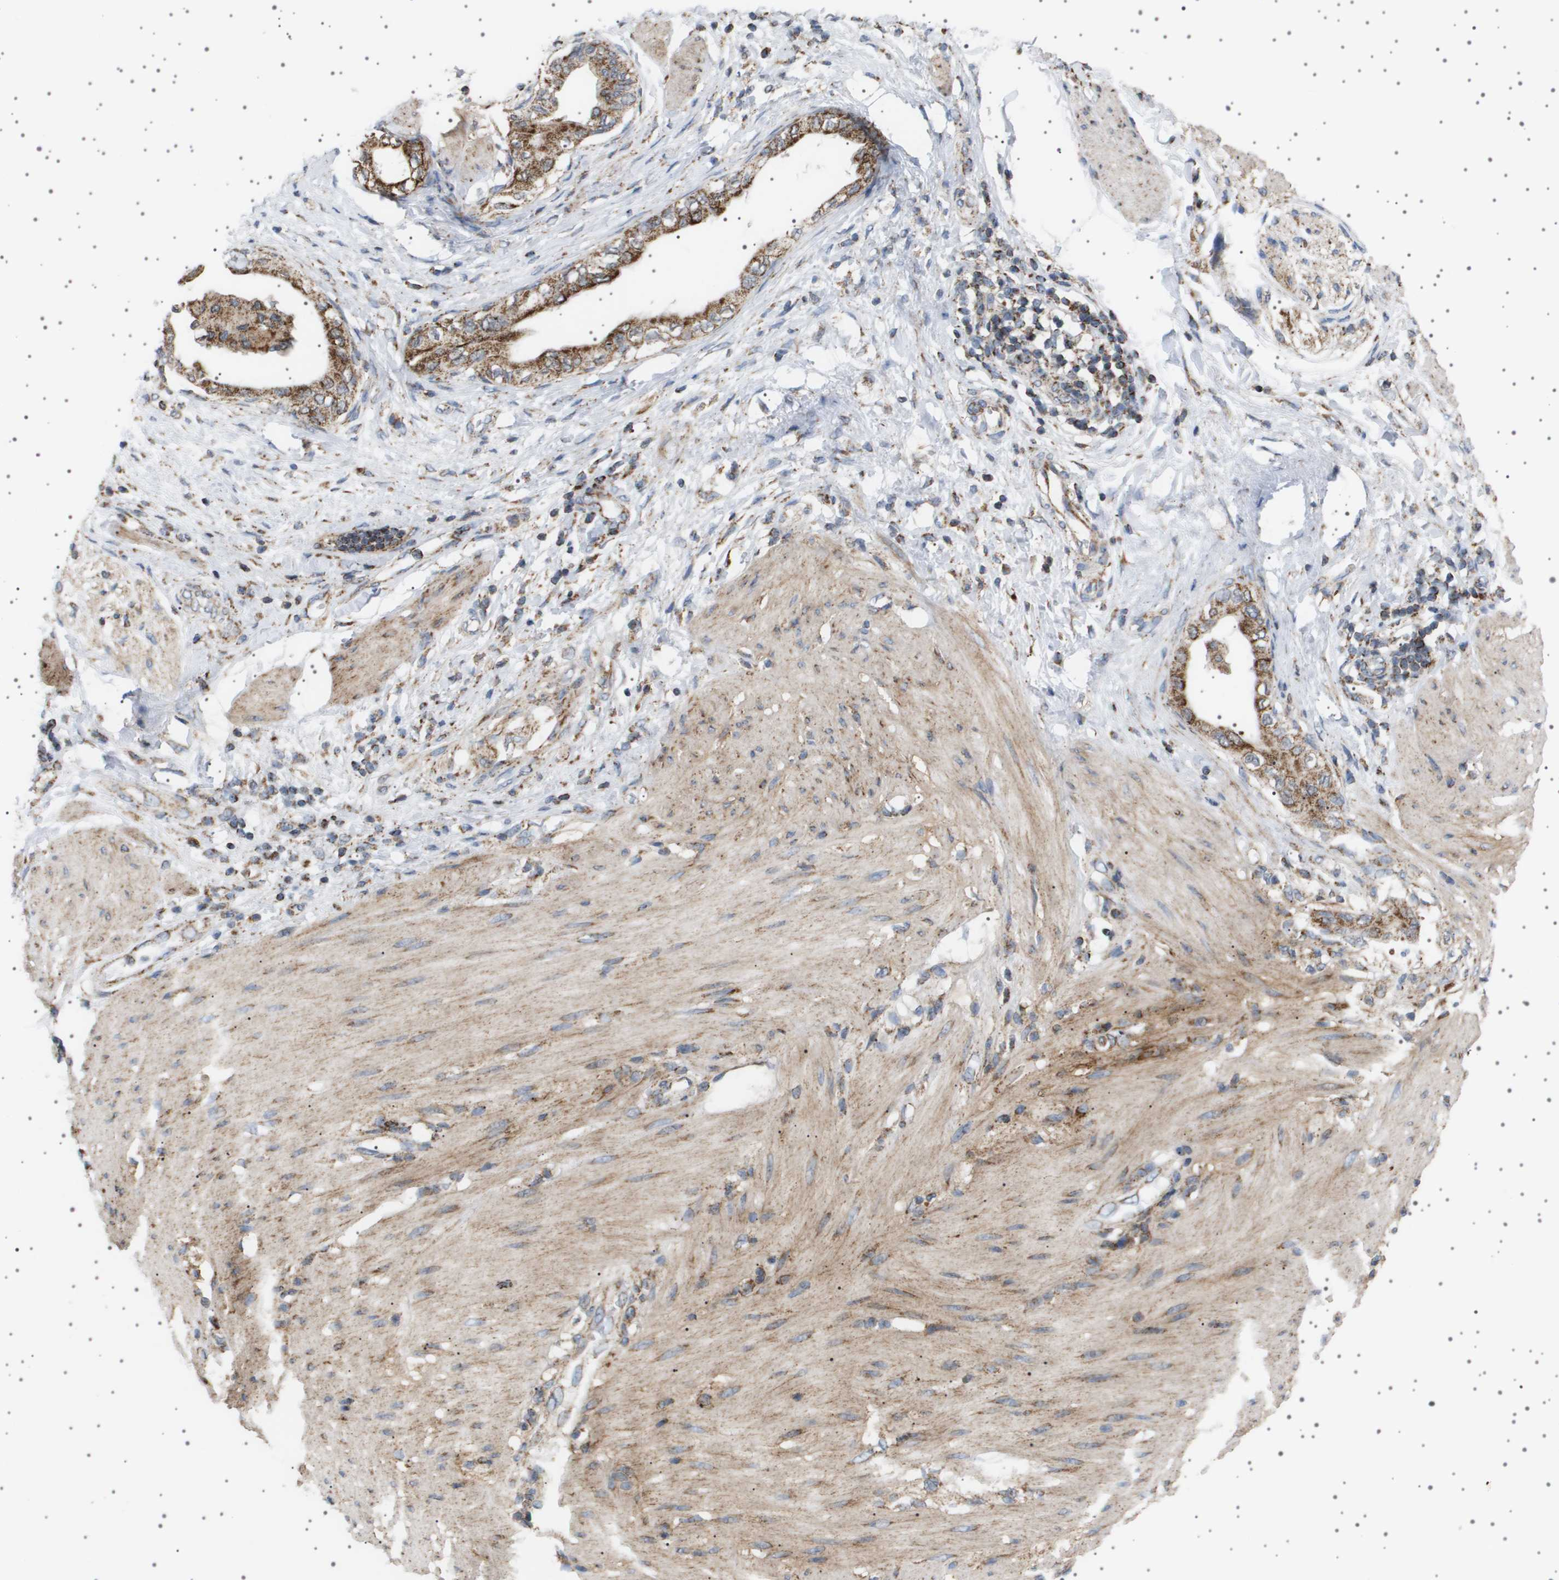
{"staining": {"intensity": "moderate", "quantity": ">75%", "location": "cytoplasmic/membranous"}, "tissue": "pancreatic cancer", "cell_type": "Tumor cells", "image_type": "cancer", "snomed": [{"axis": "morphology", "description": "Normal tissue, NOS"}, {"axis": "morphology", "description": "Adenocarcinoma, NOS"}, {"axis": "topography", "description": "Pancreas"}, {"axis": "topography", "description": "Duodenum"}], "caption": "This is an image of IHC staining of adenocarcinoma (pancreatic), which shows moderate expression in the cytoplasmic/membranous of tumor cells.", "gene": "UBXN8", "patient": {"sex": "female", "age": 60}}